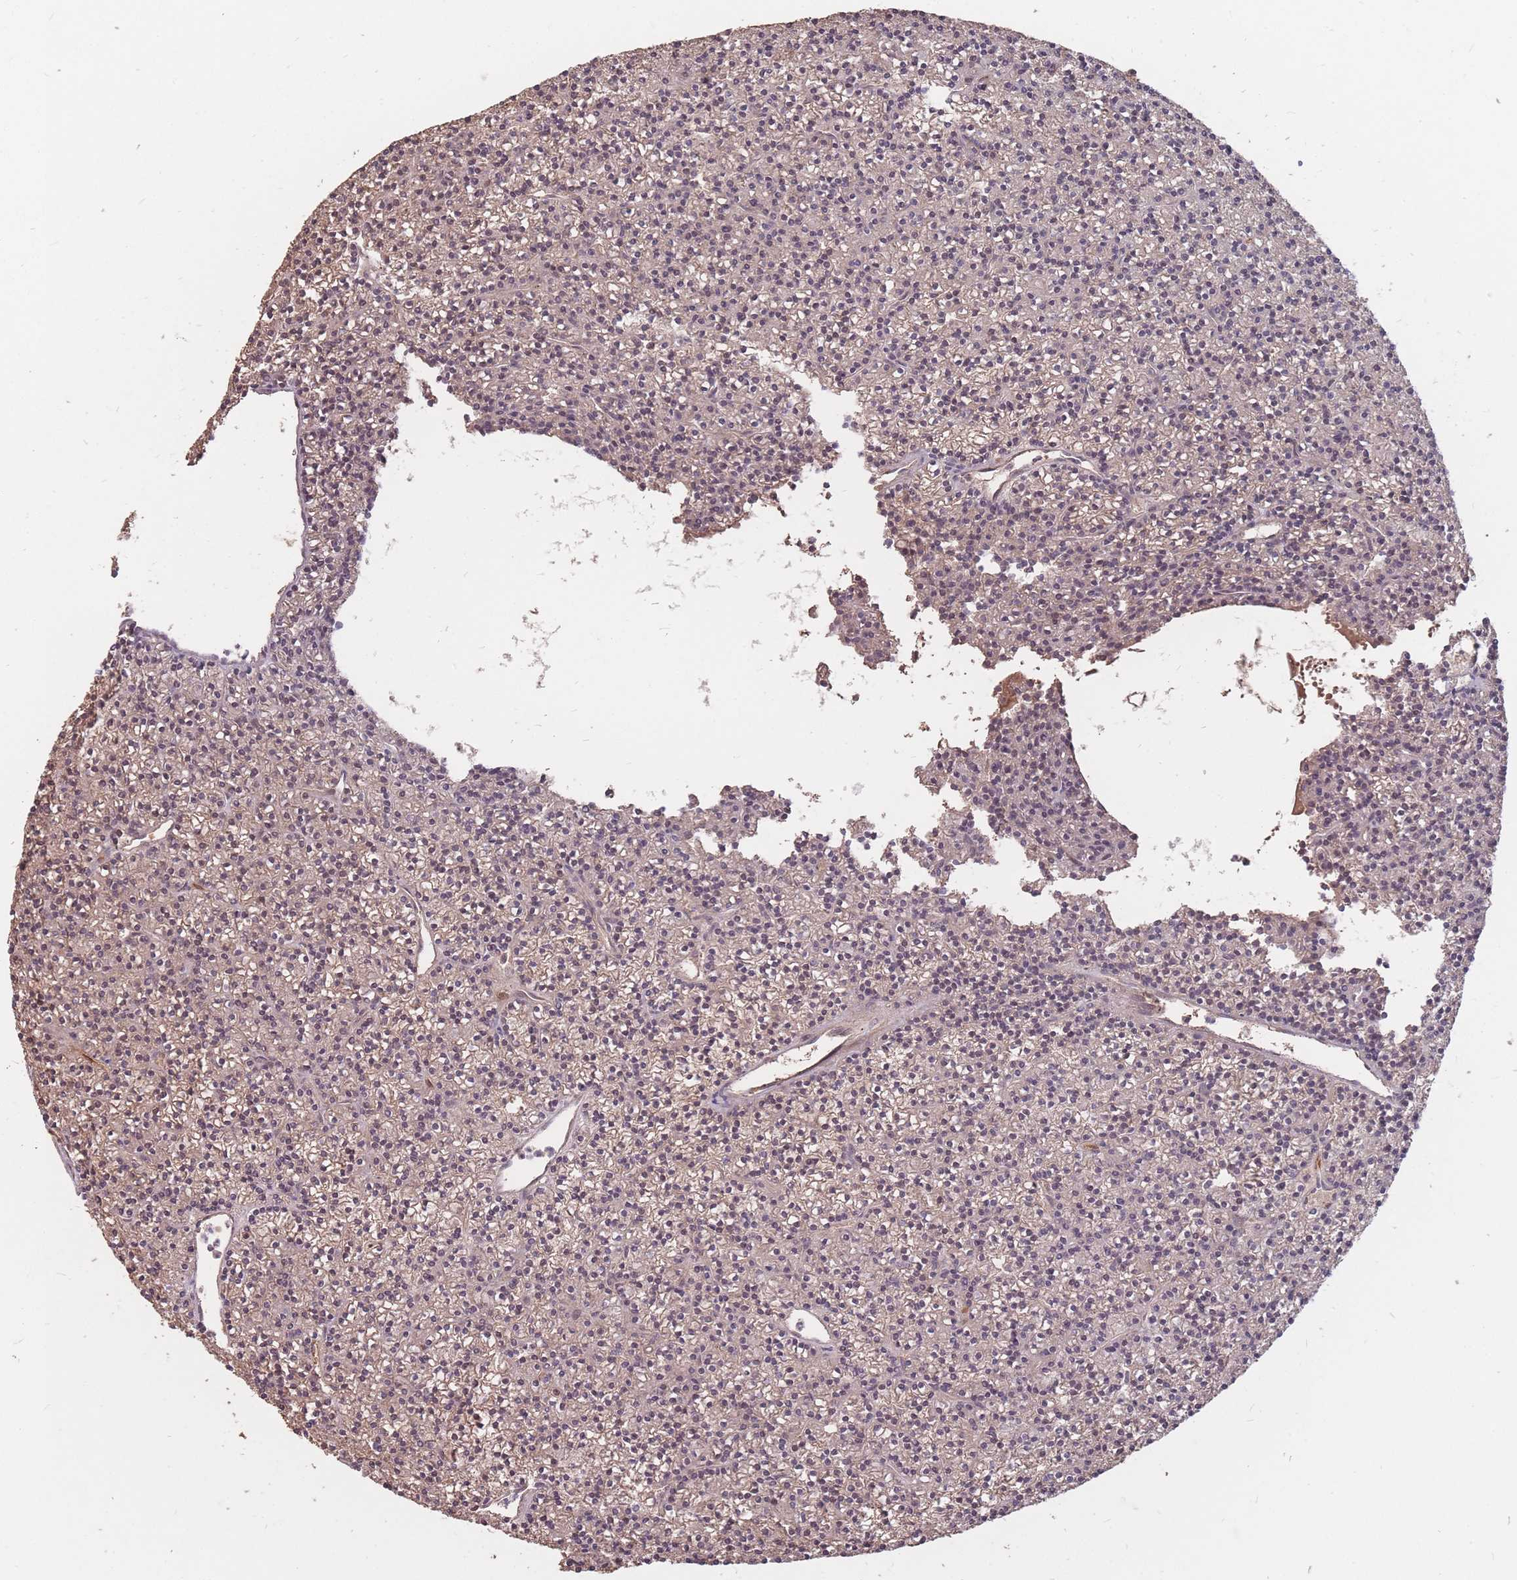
{"staining": {"intensity": "negative", "quantity": "none", "location": "none"}, "tissue": "parathyroid gland", "cell_type": "Glandular cells", "image_type": "normal", "snomed": [{"axis": "morphology", "description": "Normal tissue, NOS"}, {"axis": "topography", "description": "Parathyroid gland"}], "caption": "Glandular cells show no significant expression in normal parathyroid gland. (Immunohistochemistry, brightfield microscopy, high magnification).", "gene": "PLS3", "patient": {"sex": "female", "age": 45}}